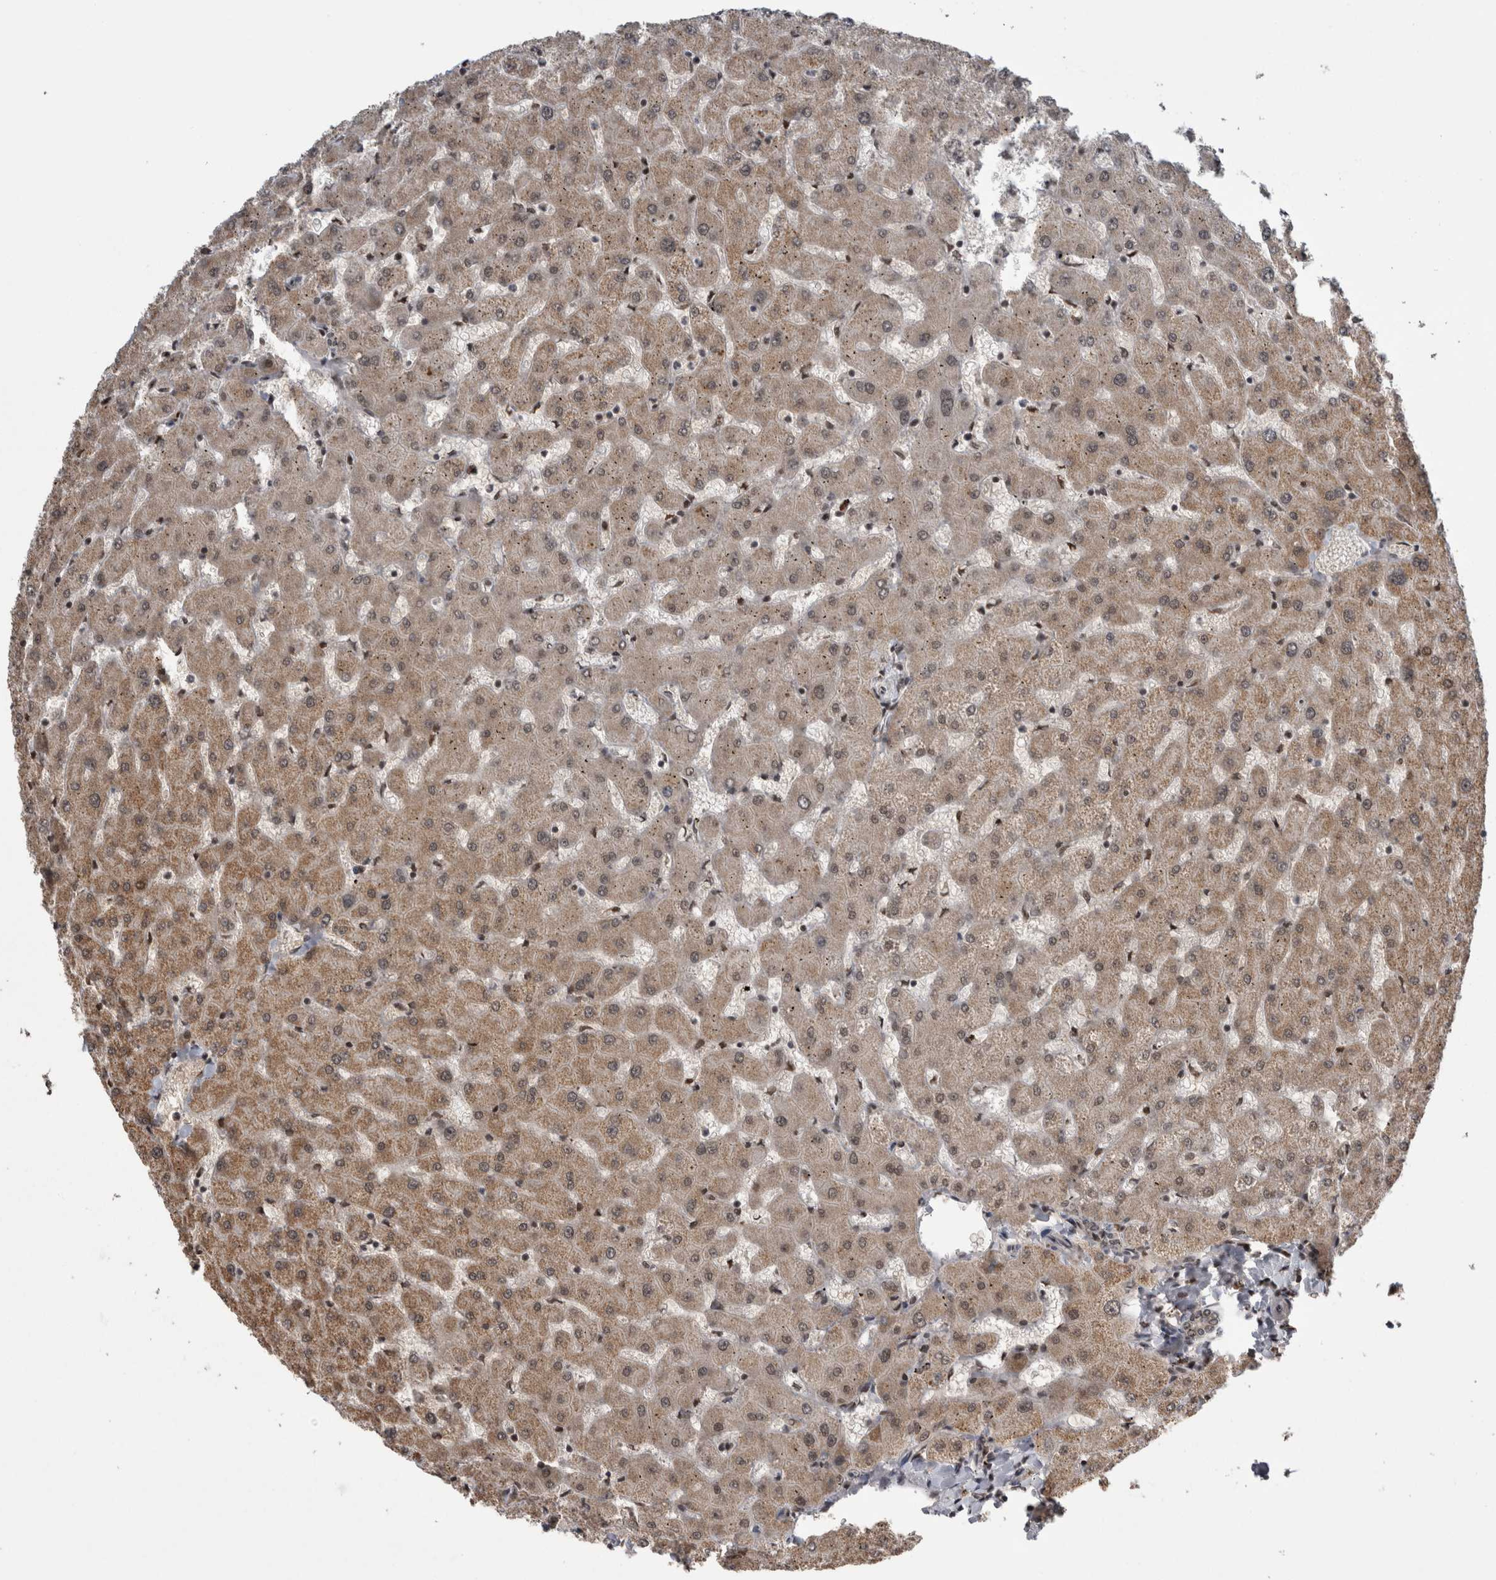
{"staining": {"intensity": "weak", "quantity": ">75%", "location": "nuclear"}, "tissue": "liver", "cell_type": "Cholangiocytes", "image_type": "normal", "snomed": [{"axis": "morphology", "description": "Normal tissue, NOS"}, {"axis": "topography", "description": "Liver"}], "caption": "Immunohistochemical staining of normal human liver exhibits low levels of weak nuclear staining in approximately >75% of cholangiocytes.", "gene": "CPSF2", "patient": {"sex": "female", "age": 63}}